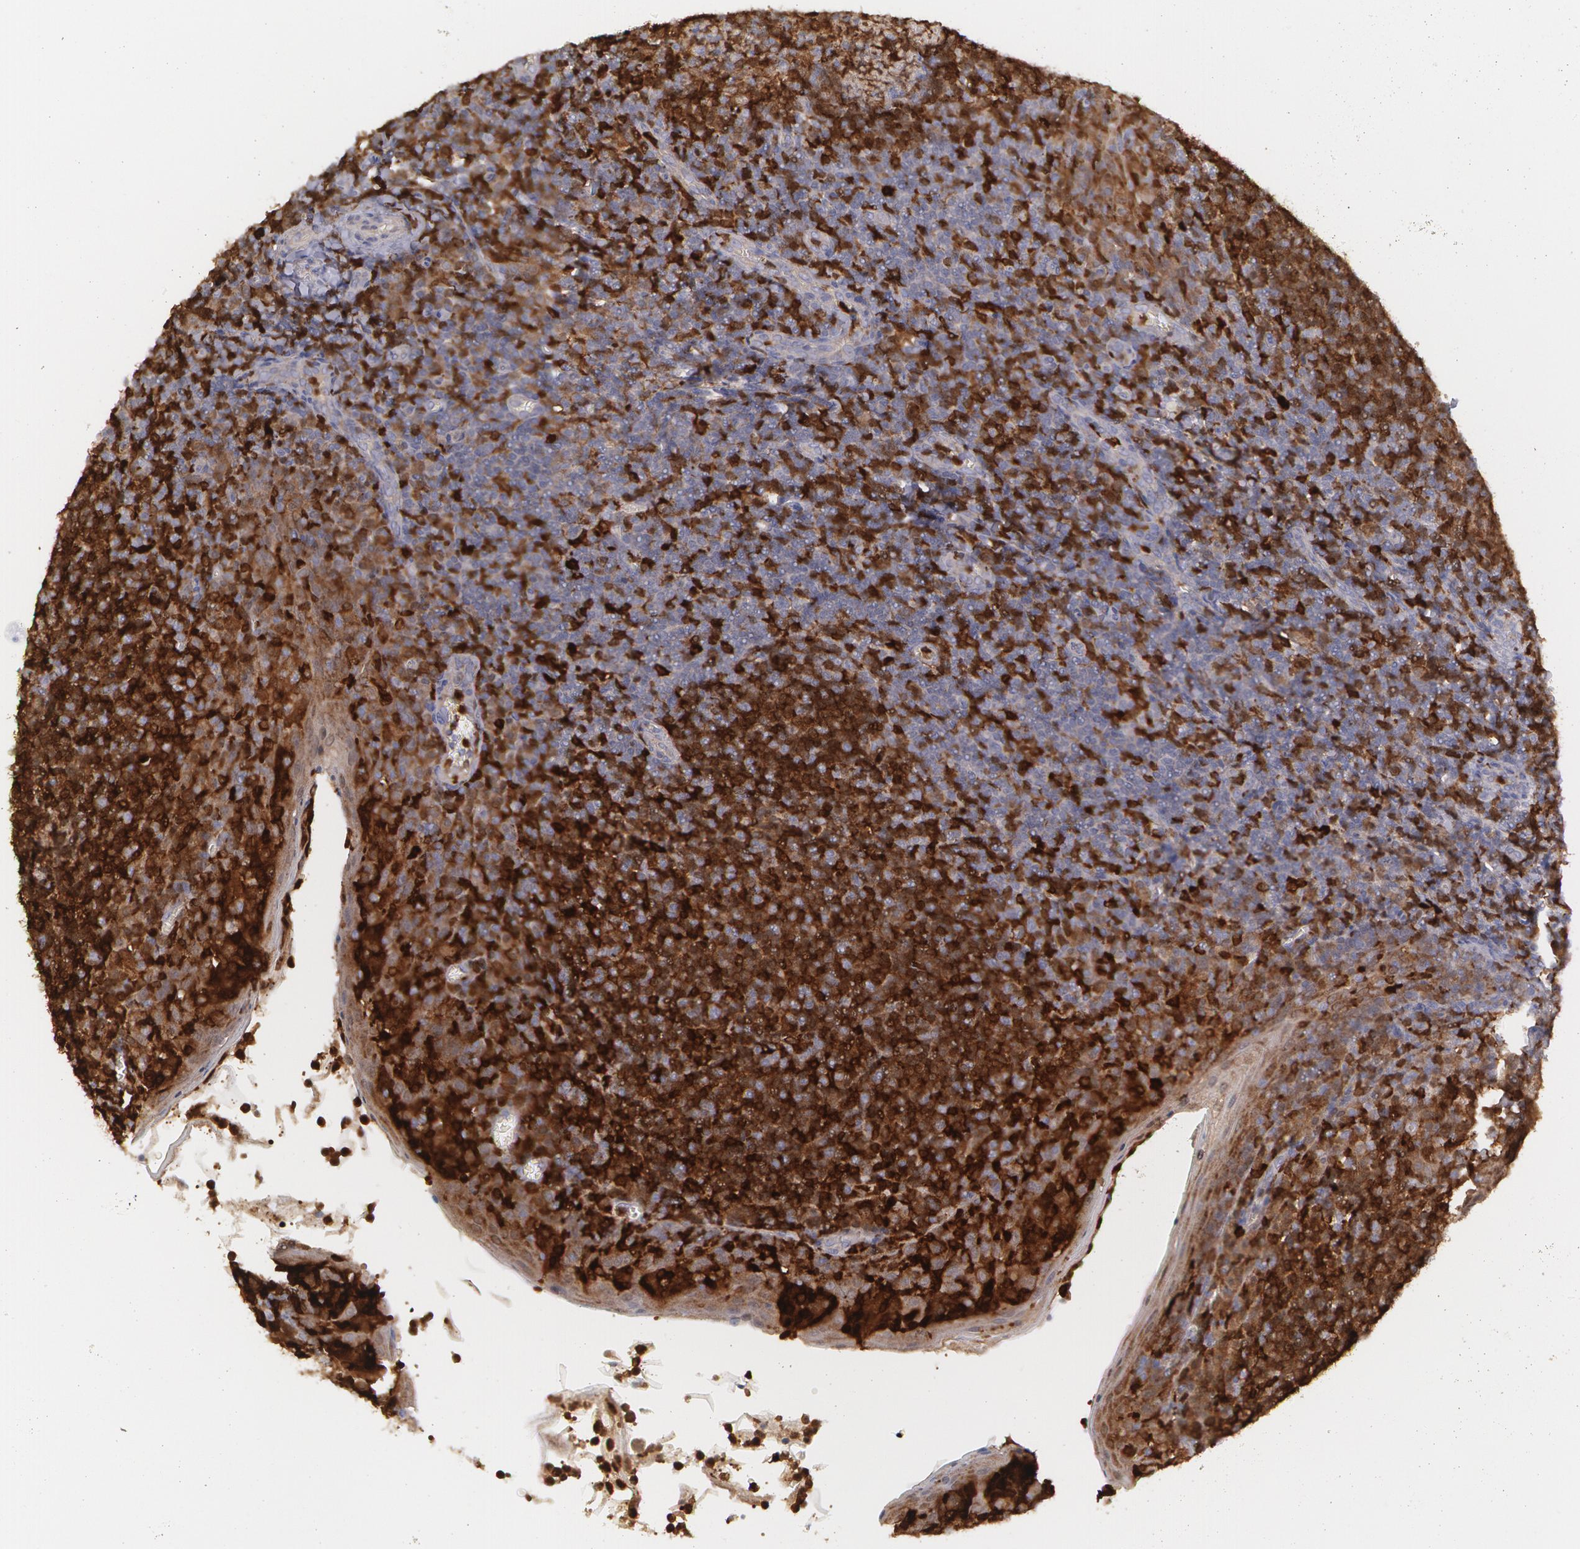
{"staining": {"intensity": "strong", "quantity": ">75%", "location": "cytoplasmic/membranous"}, "tissue": "tonsil", "cell_type": "Germinal center cells", "image_type": "normal", "snomed": [{"axis": "morphology", "description": "Normal tissue, NOS"}, {"axis": "topography", "description": "Tonsil"}], "caption": "IHC photomicrograph of benign human tonsil stained for a protein (brown), which displays high levels of strong cytoplasmic/membranous expression in about >75% of germinal center cells.", "gene": "SYK", "patient": {"sex": "male", "age": 31}}